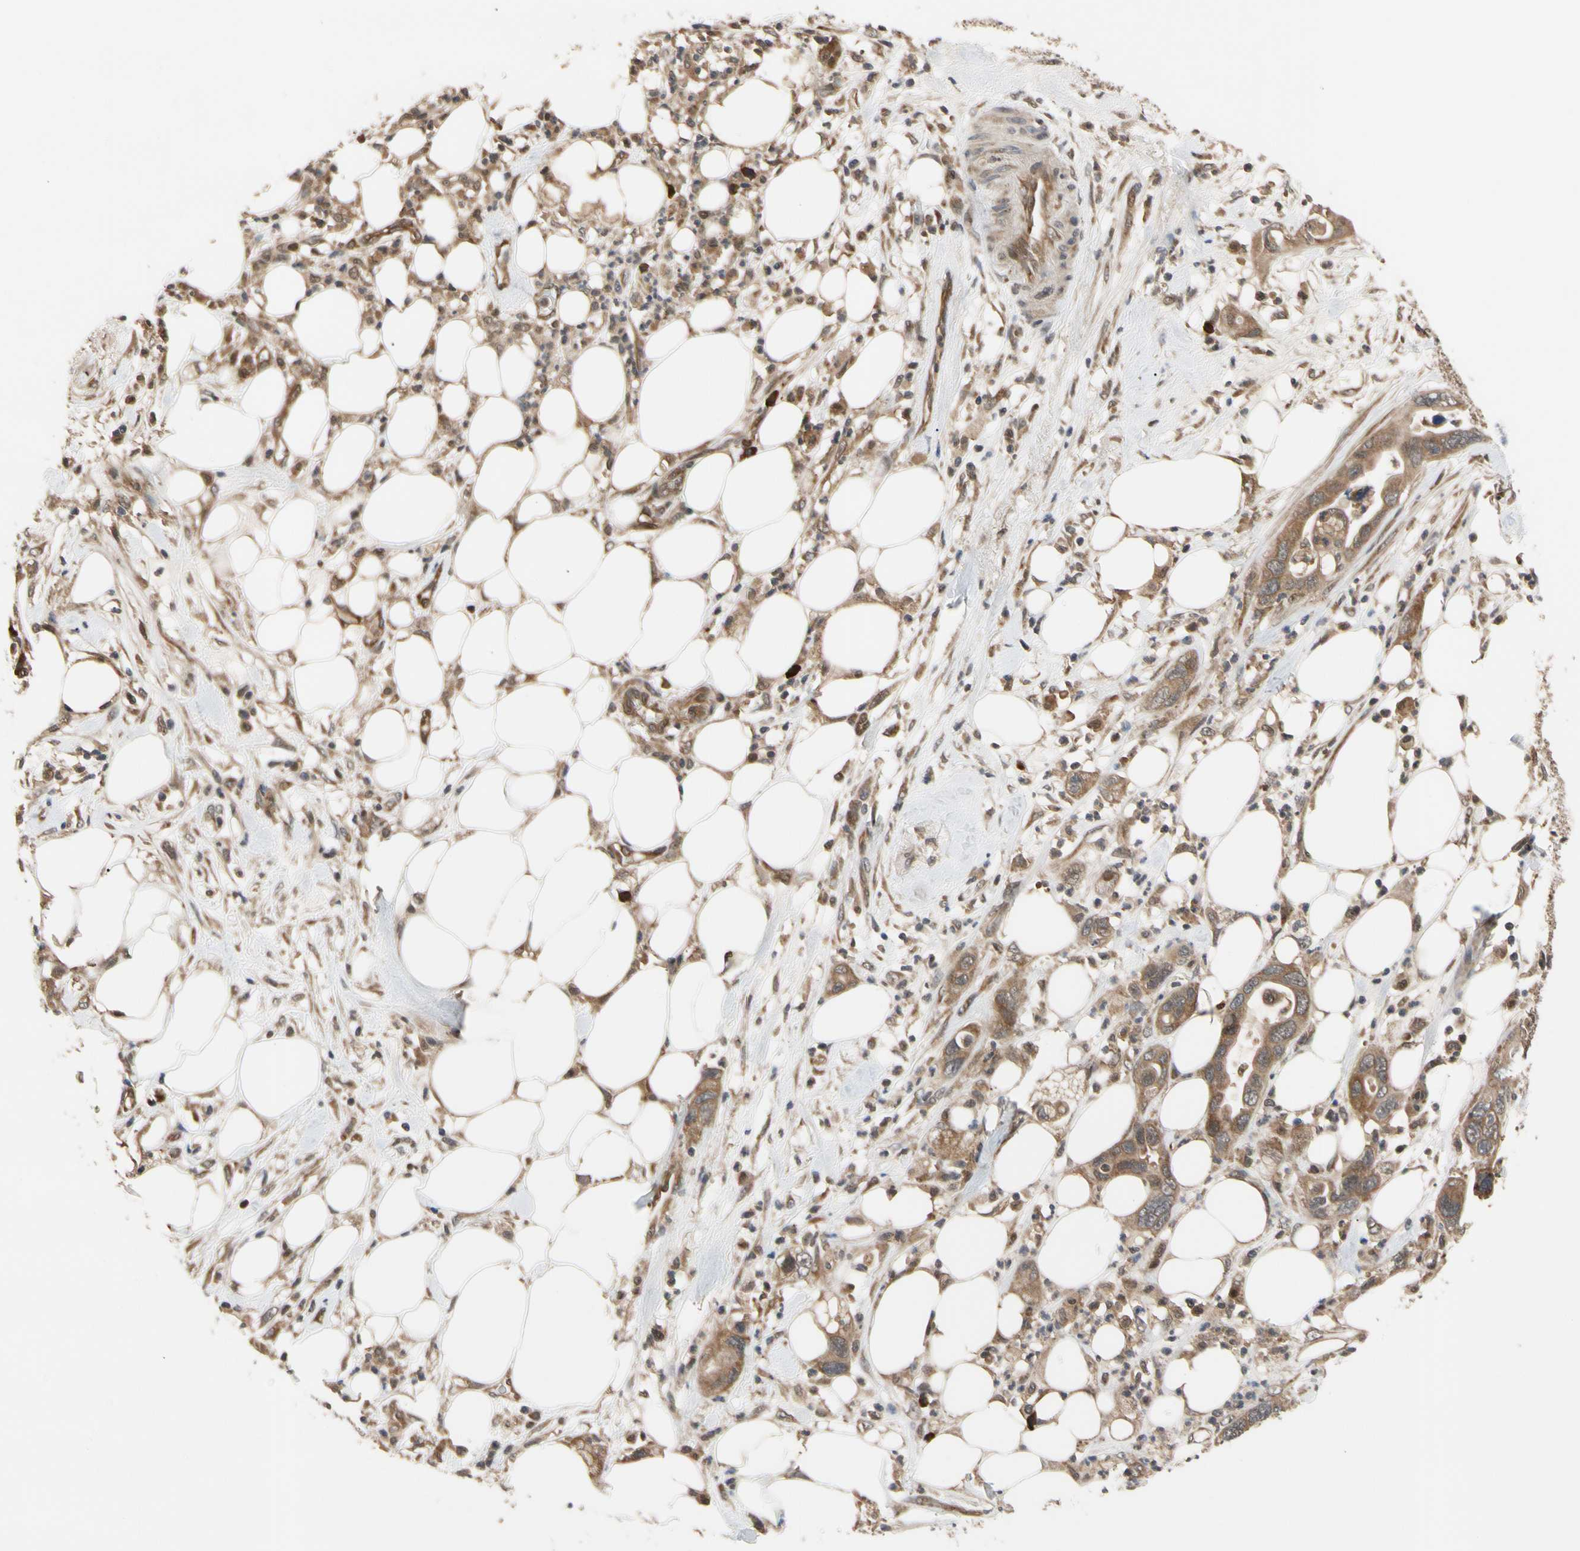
{"staining": {"intensity": "weak", "quantity": ">75%", "location": "cytoplasmic/membranous"}, "tissue": "pancreatic cancer", "cell_type": "Tumor cells", "image_type": "cancer", "snomed": [{"axis": "morphology", "description": "Adenocarcinoma, NOS"}, {"axis": "topography", "description": "Pancreas"}], "caption": "Adenocarcinoma (pancreatic) tissue exhibits weak cytoplasmic/membranous positivity in about >75% of tumor cells, visualized by immunohistochemistry.", "gene": "CYTIP", "patient": {"sex": "female", "age": 71}}